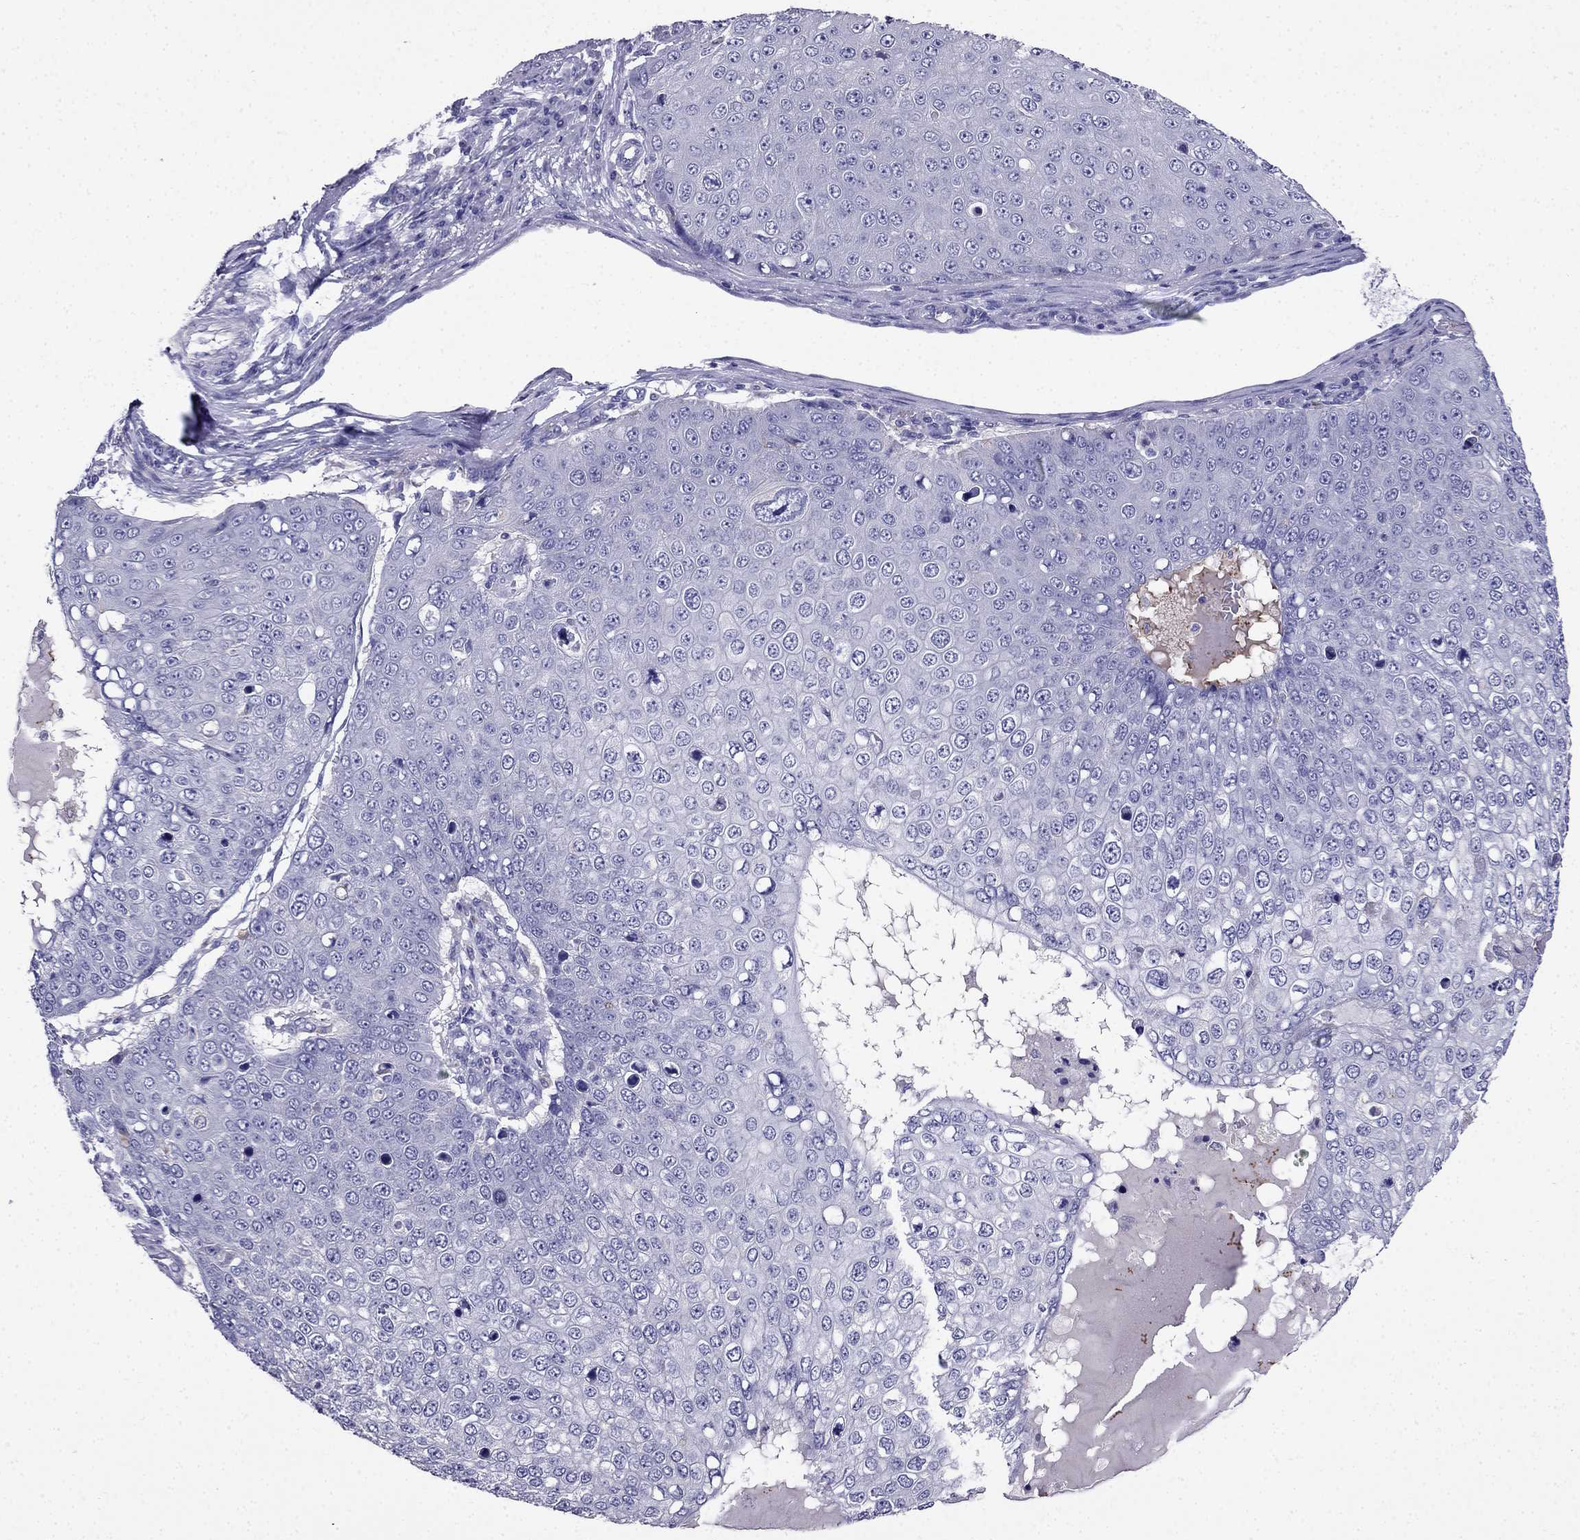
{"staining": {"intensity": "negative", "quantity": "none", "location": "none"}, "tissue": "skin cancer", "cell_type": "Tumor cells", "image_type": "cancer", "snomed": [{"axis": "morphology", "description": "Squamous cell carcinoma, NOS"}, {"axis": "topography", "description": "Skin"}], "caption": "This image is of skin cancer (squamous cell carcinoma) stained with immunohistochemistry (IHC) to label a protein in brown with the nuclei are counter-stained blue. There is no staining in tumor cells.", "gene": "PTH", "patient": {"sex": "male", "age": 71}}